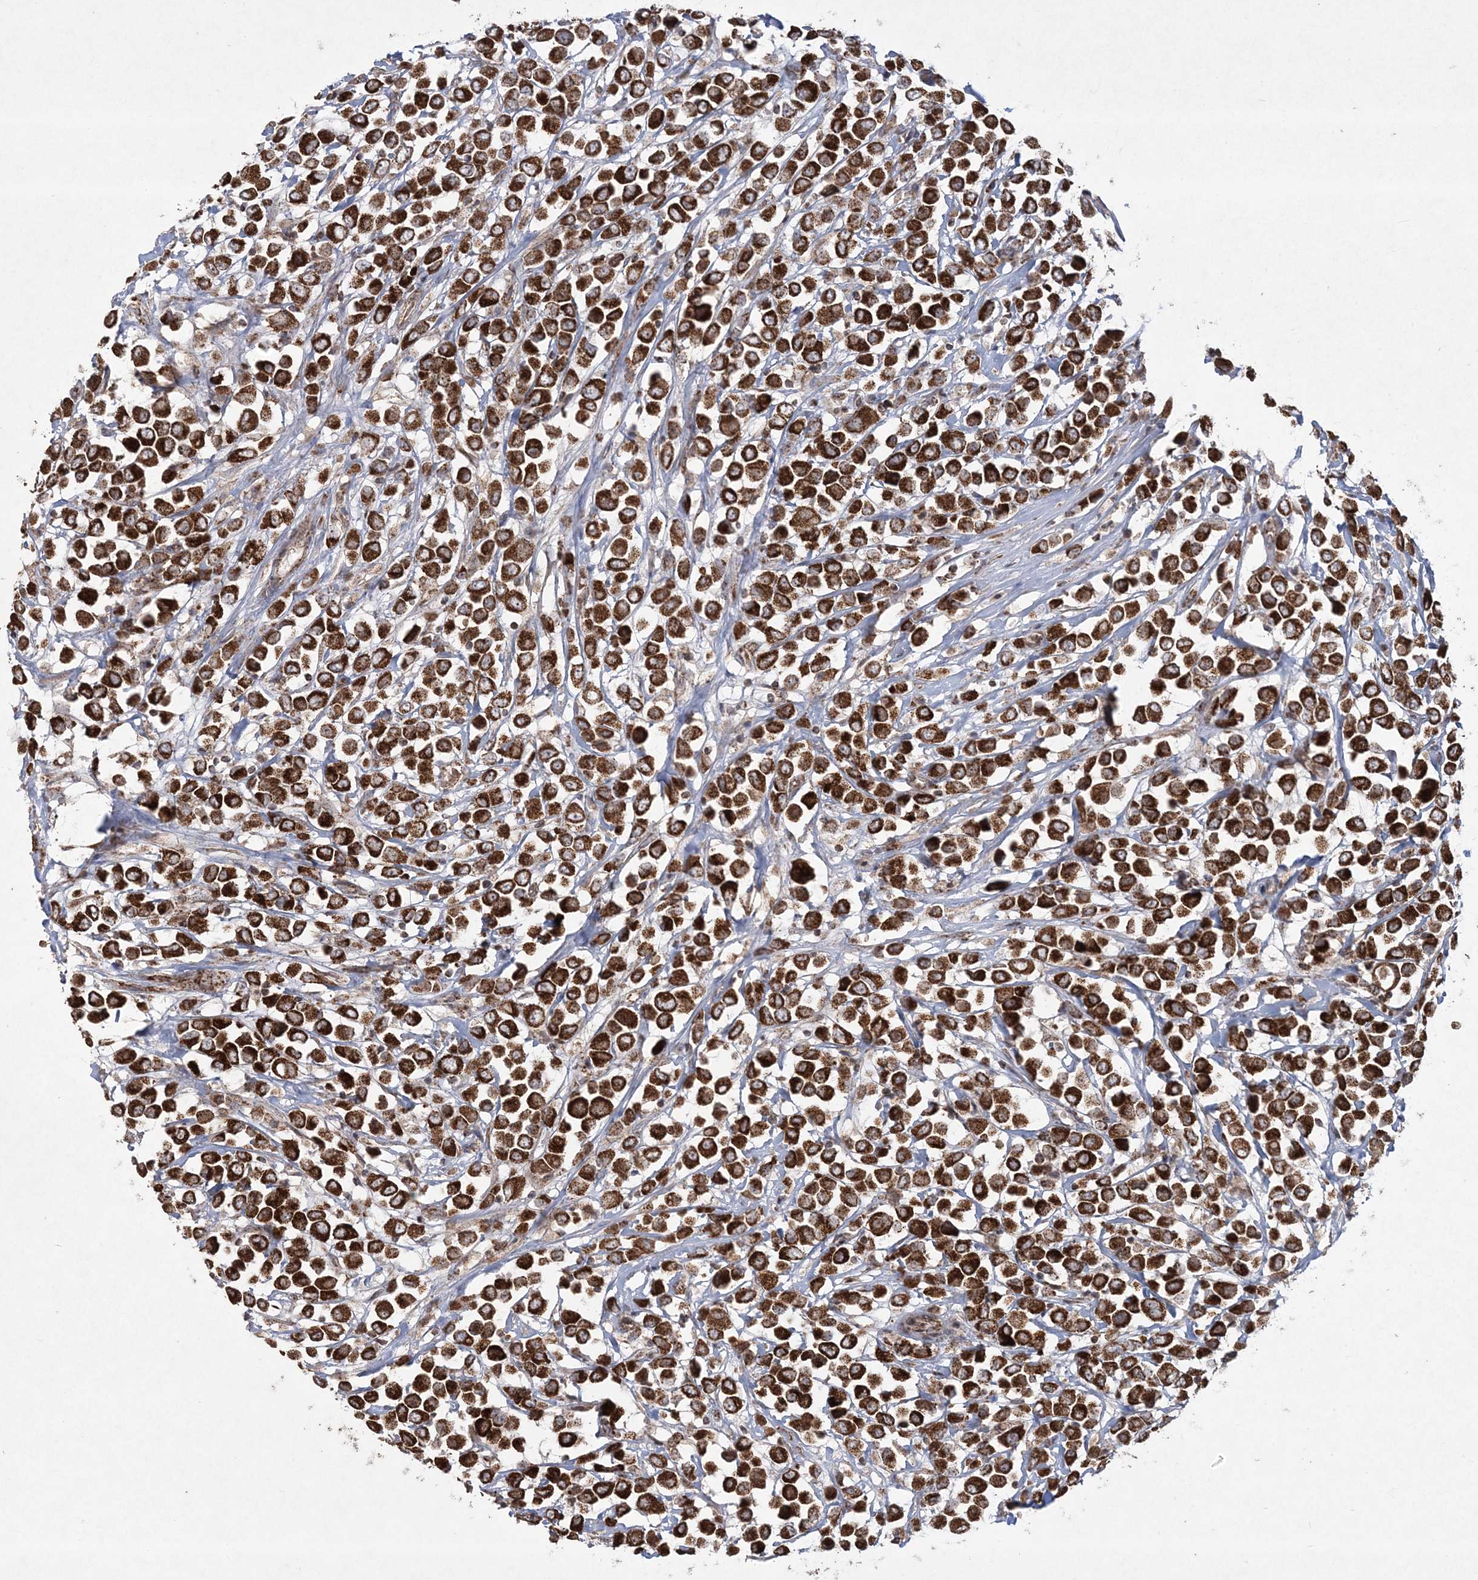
{"staining": {"intensity": "strong", "quantity": ">75%", "location": "cytoplasmic/membranous"}, "tissue": "breast cancer", "cell_type": "Tumor cells", "image_type": "cancer", "snomed": [{"axis": "morphology", "description": "Duct carcinoma"}, {"axis": "topography", "description": "Breast"}], "caption": "This micrograph displays IHC staining of human breast intraductal carcinoma, with high strong cytoplasmic/membranous staining in approximately >75% of tumor cells.", "gene": "LRPPRC", "patient": {"sex": "female", "age": 61}}